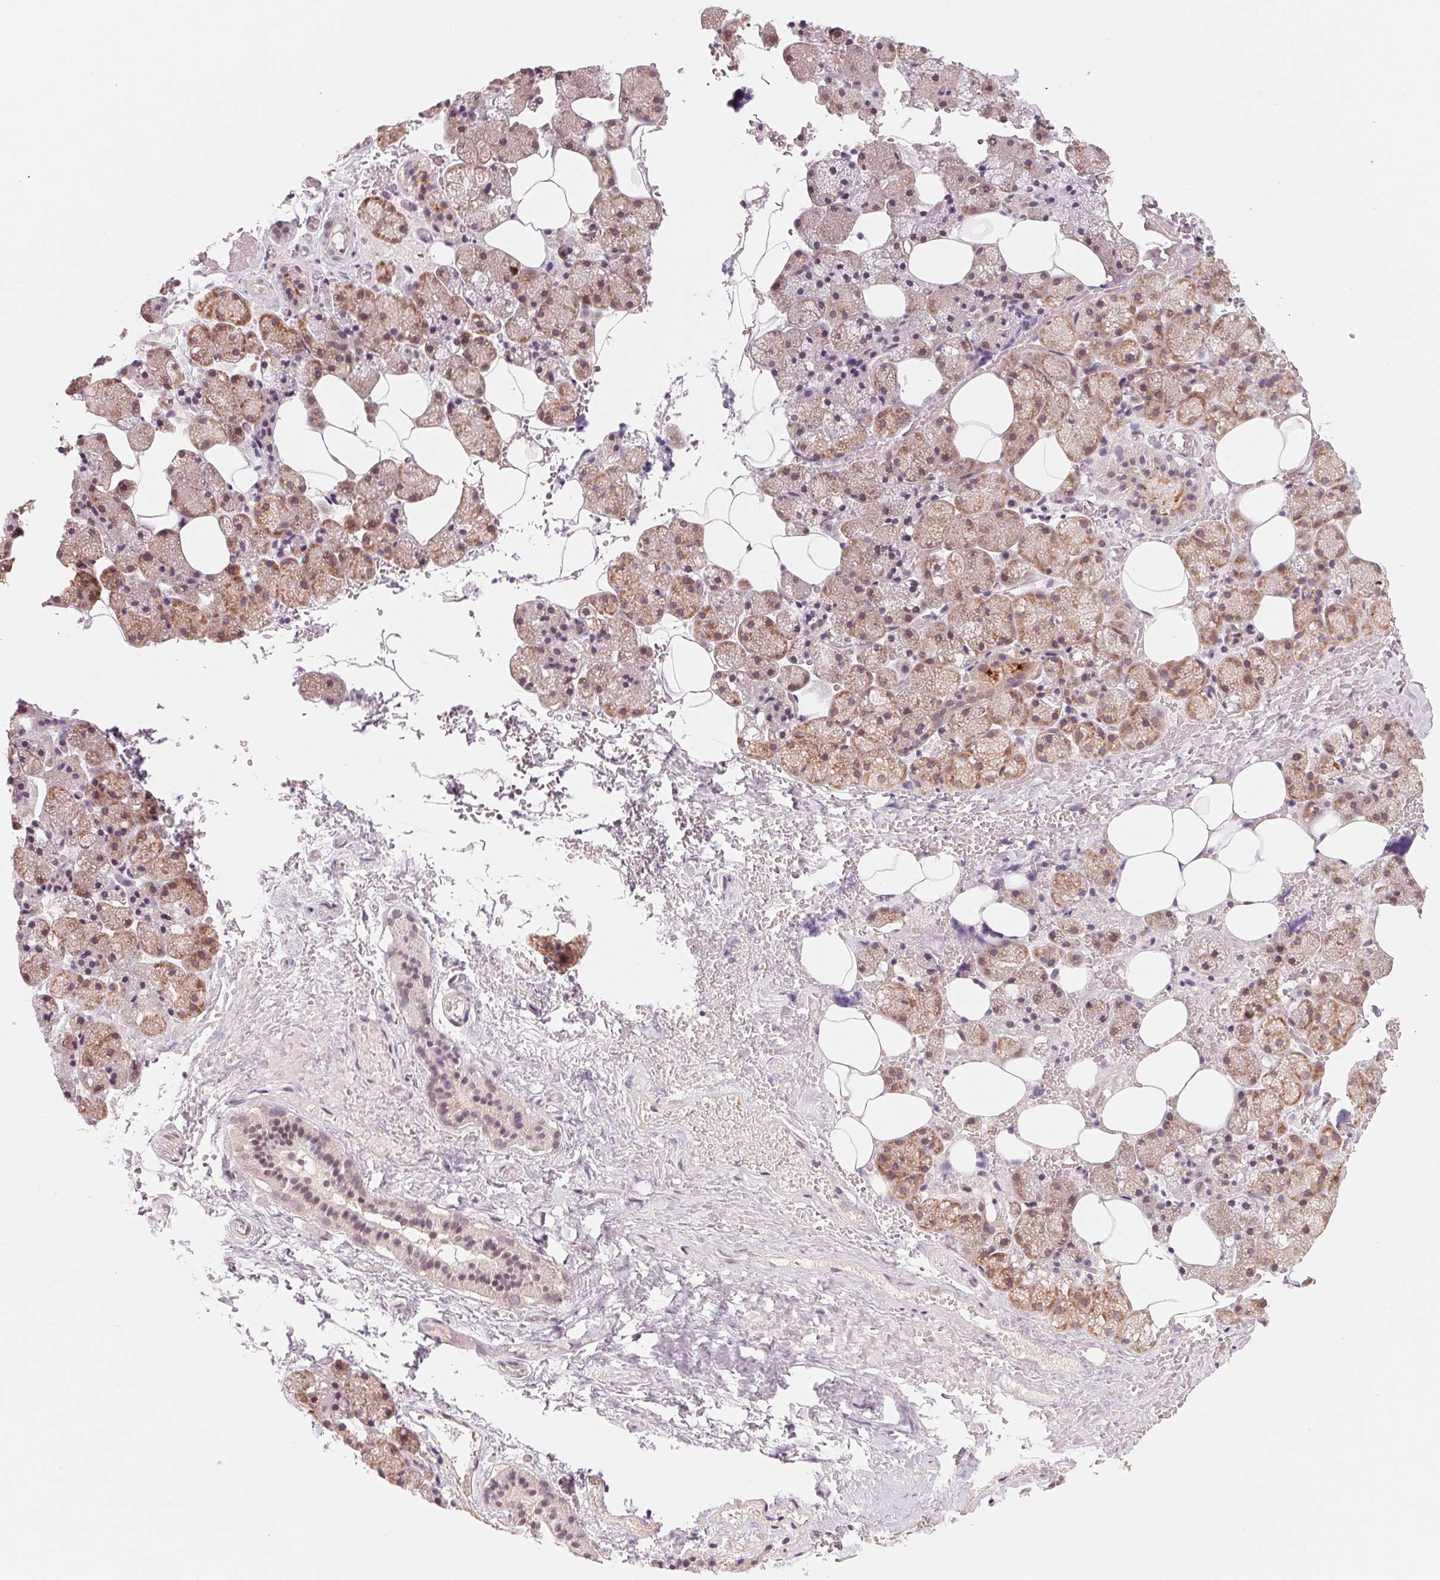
{"staining": {"intensity": "moderate", "quantity": ">75%", "location": "cytoplasmic/membranous"}, "tissue": "salivary gland", "cell_type": "Glandular cells", "image_type": "normal", "snomed": [{"axis": "morphology", "description": "Normal tissue, NOS"}, {"axis": "topography", "description": "Salivary gland"}, {"axis": "topography", "description": "Peripheral nerve tissue"}], "caption": "Glandular cells reveal moderate cytoplasmic/membranous expression in about >75% of cells in benign salivary gland. The staining was performed using DAB to visualize the protein expression in brown, while the nuclei were stained in blue with hematoxylin (Magnification: 20x).", "gene": "GIGYF2", "patient": {"sex": "male", "age": 38}}